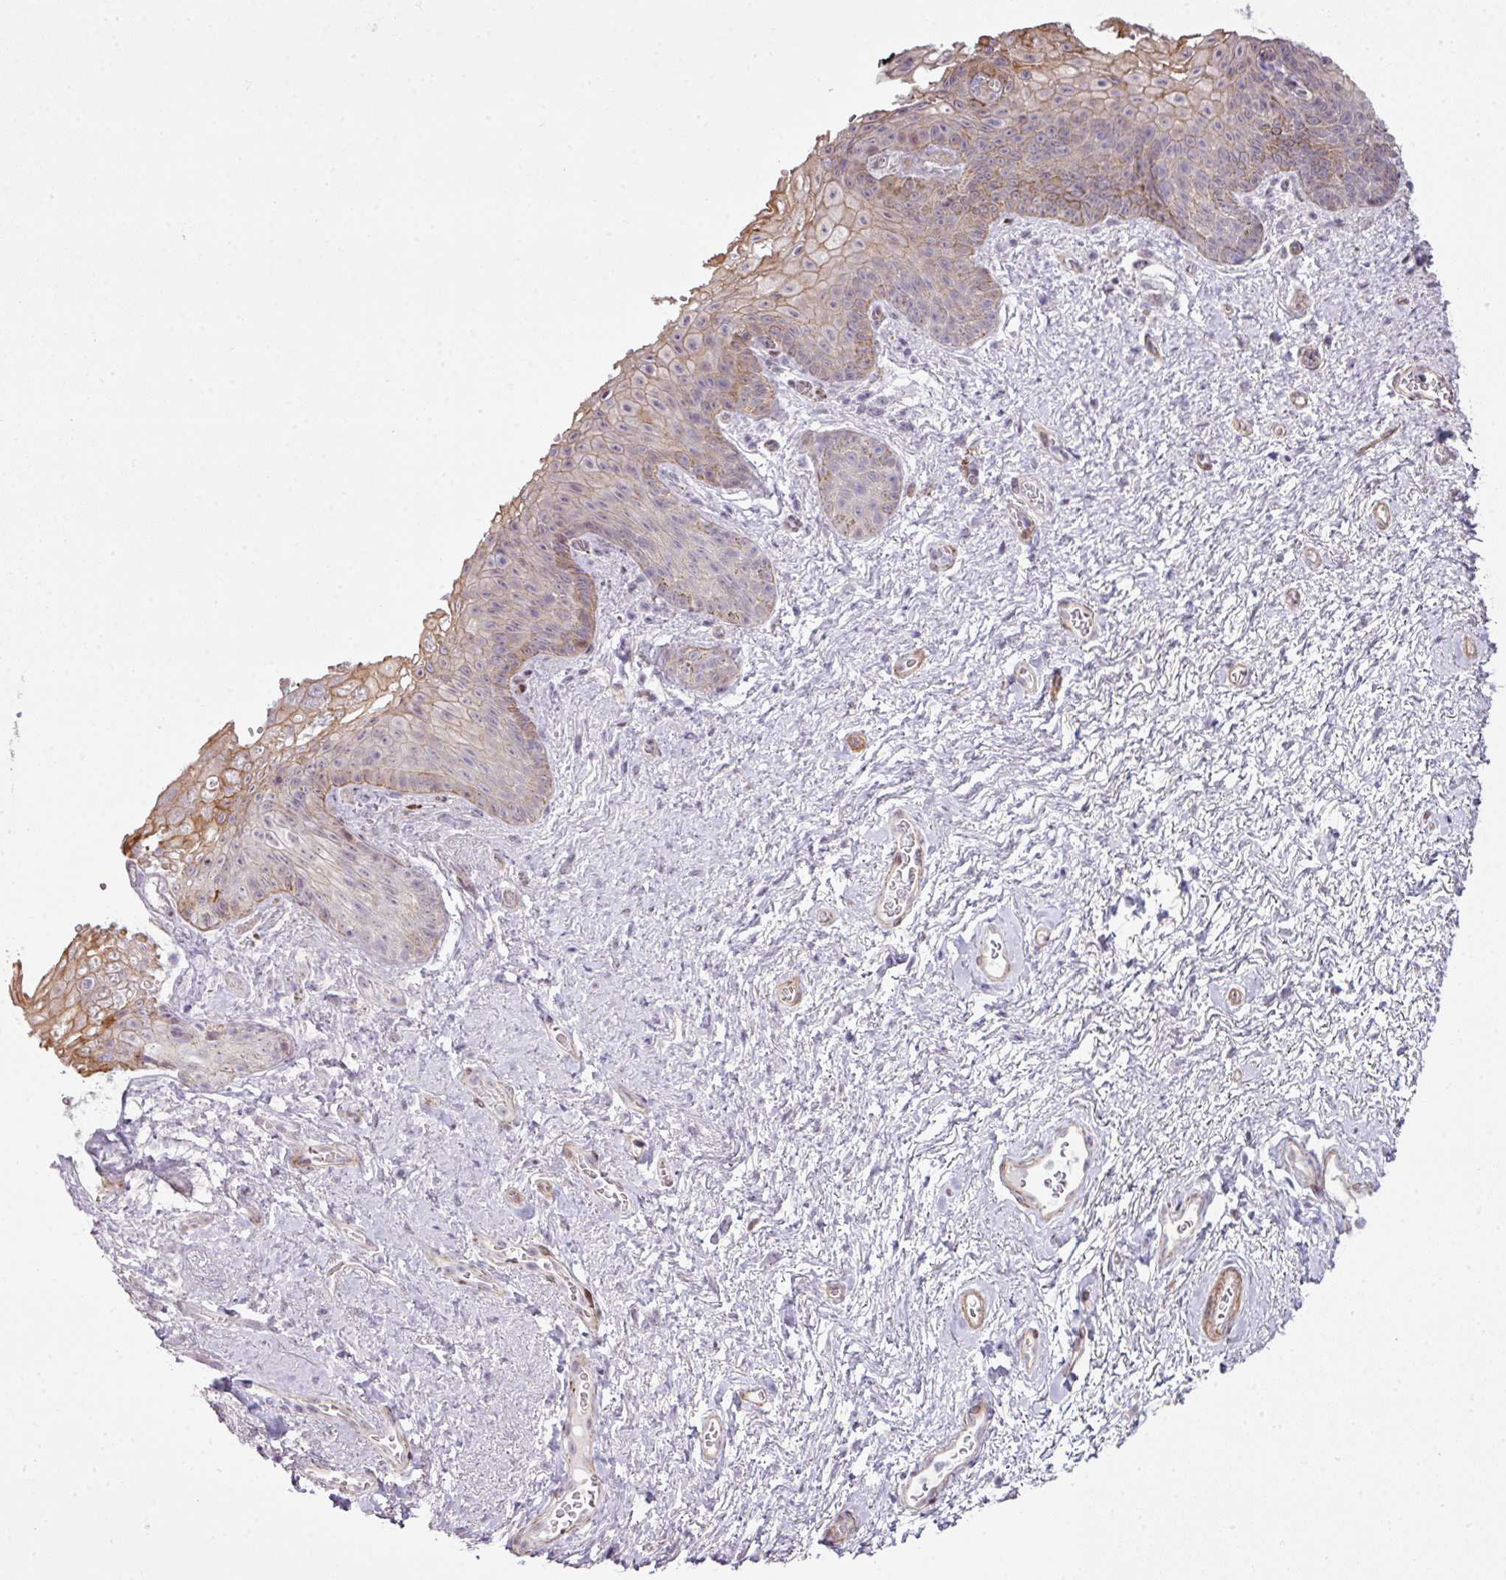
{"staining": {"intensity": "moderate", "quantity": "25%-75%", "location": "cytoplasmic/membranous"}, "tissue": "vagina", "cell_type": "Squamous epithelial cells", "image_type": "normal", "snomed": [{"axis": "morphology", "description": "Normal tissue, NOS"}, {"axis": "topography", "description": "Vulva"}, {"axis": "topography", "description": "Vagina"}, {"axis": "topography", "description": "Peripheral nerve tissue"}], "caption": "A brown stain labels moderate cytoplasmic/membranous staining of a protein in squamous epithelial cells of unremarkable human vagina.", "gene": "ZNF688", "patient": {"sex": "female", "age": 66}}